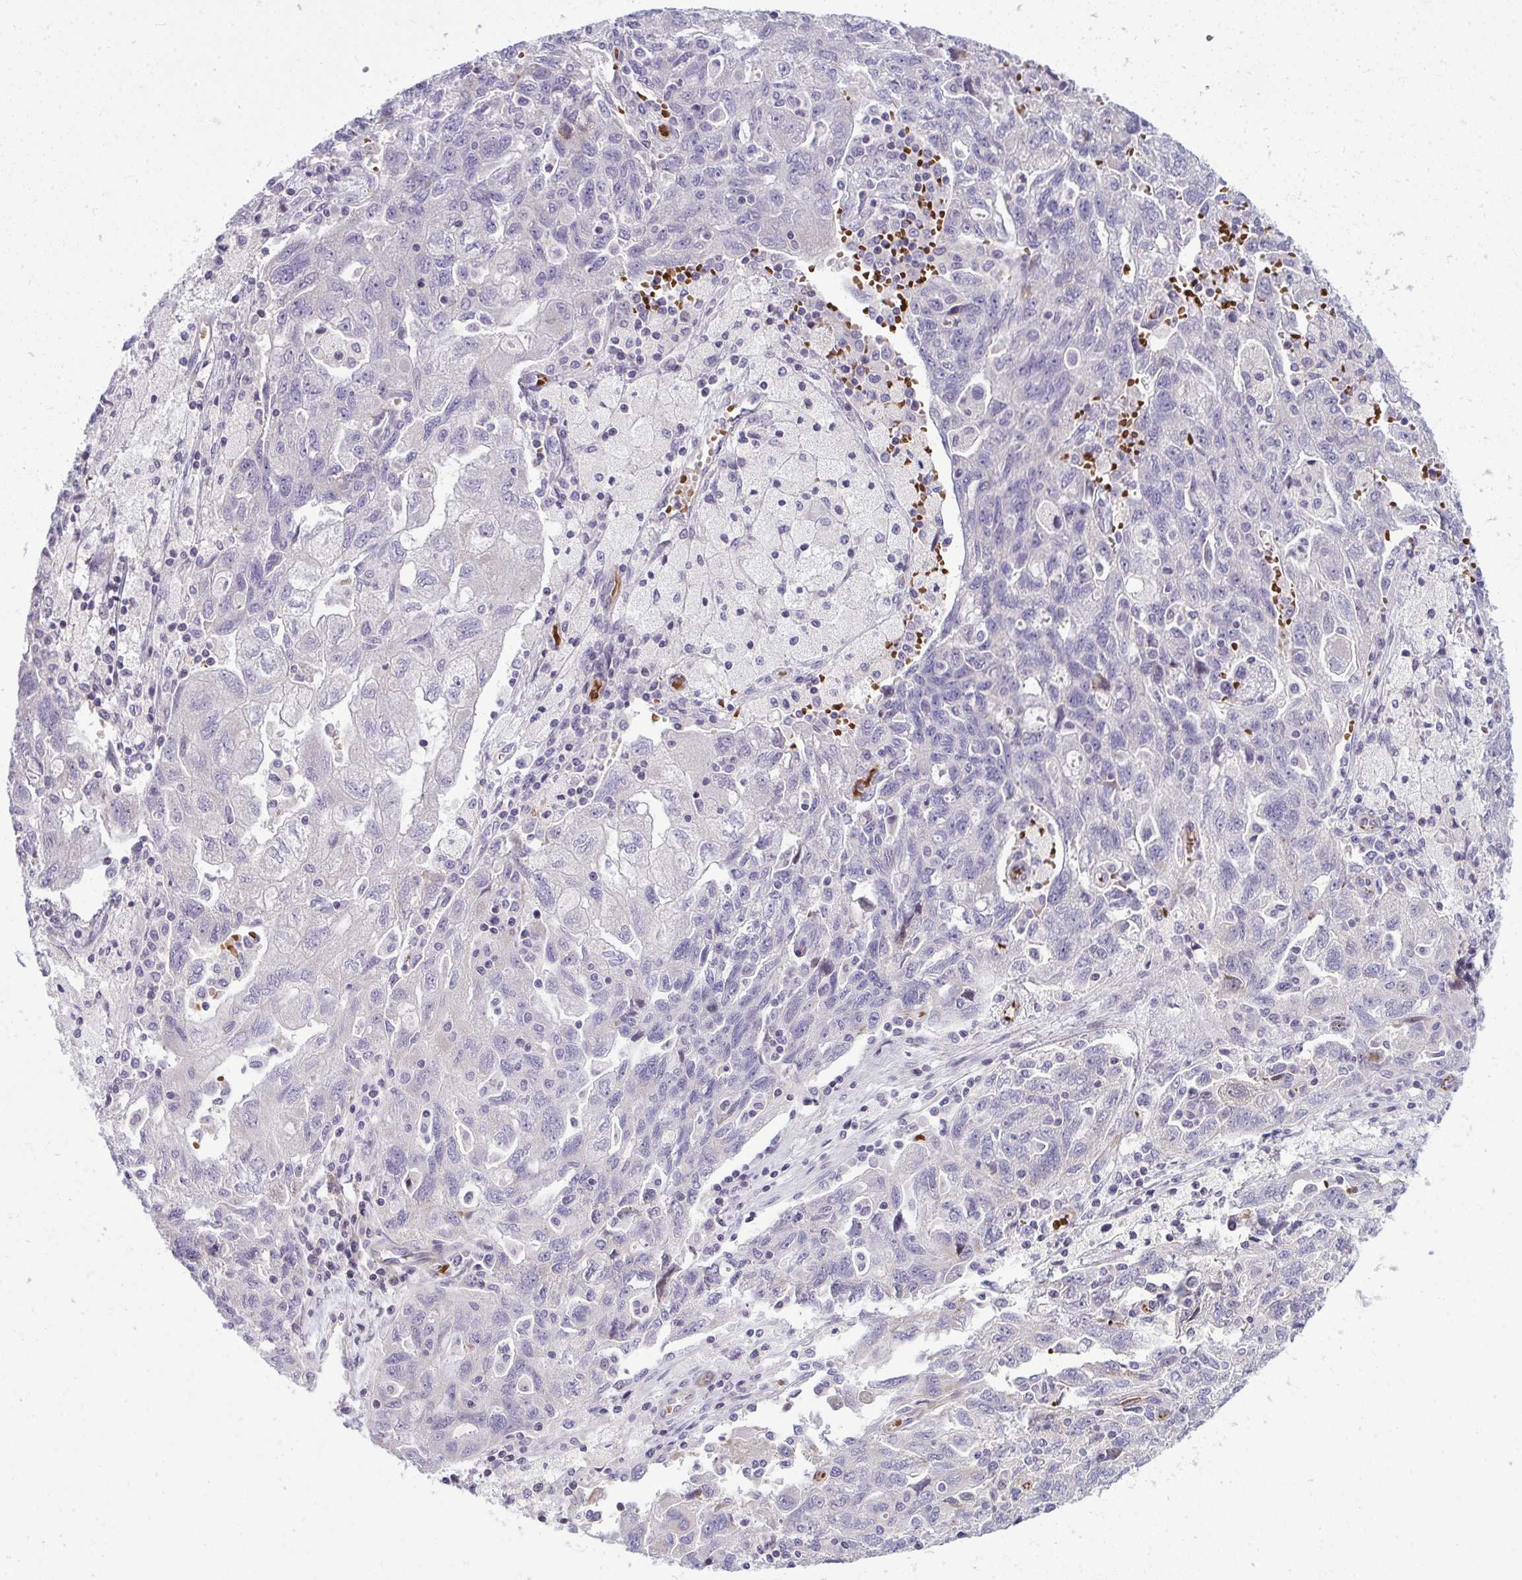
{"staining": {"intensity": "negative", "quantity": "none", "location": "none"}, "tissue": "ovarian cancer", "cell_type": "Tumor cells", "image_type": "cancer", "snomed": [{"axis": "morphology", "description": "Carcinoma, NOS"}, {"axis": "morphology", "description": "Cystadenocarcinoma, serous, NOS"}, {"axis": "topography", "description": "Ovary"}], "caption": "Protein analysis of carcinoma (ovarian) shows no significant positivity in tumor cells. (Immunohistochemistry, brightfield microscopy, high magnification).", "gene": "SLC14A1", "patient": {"sex": "female", "age": 69}}